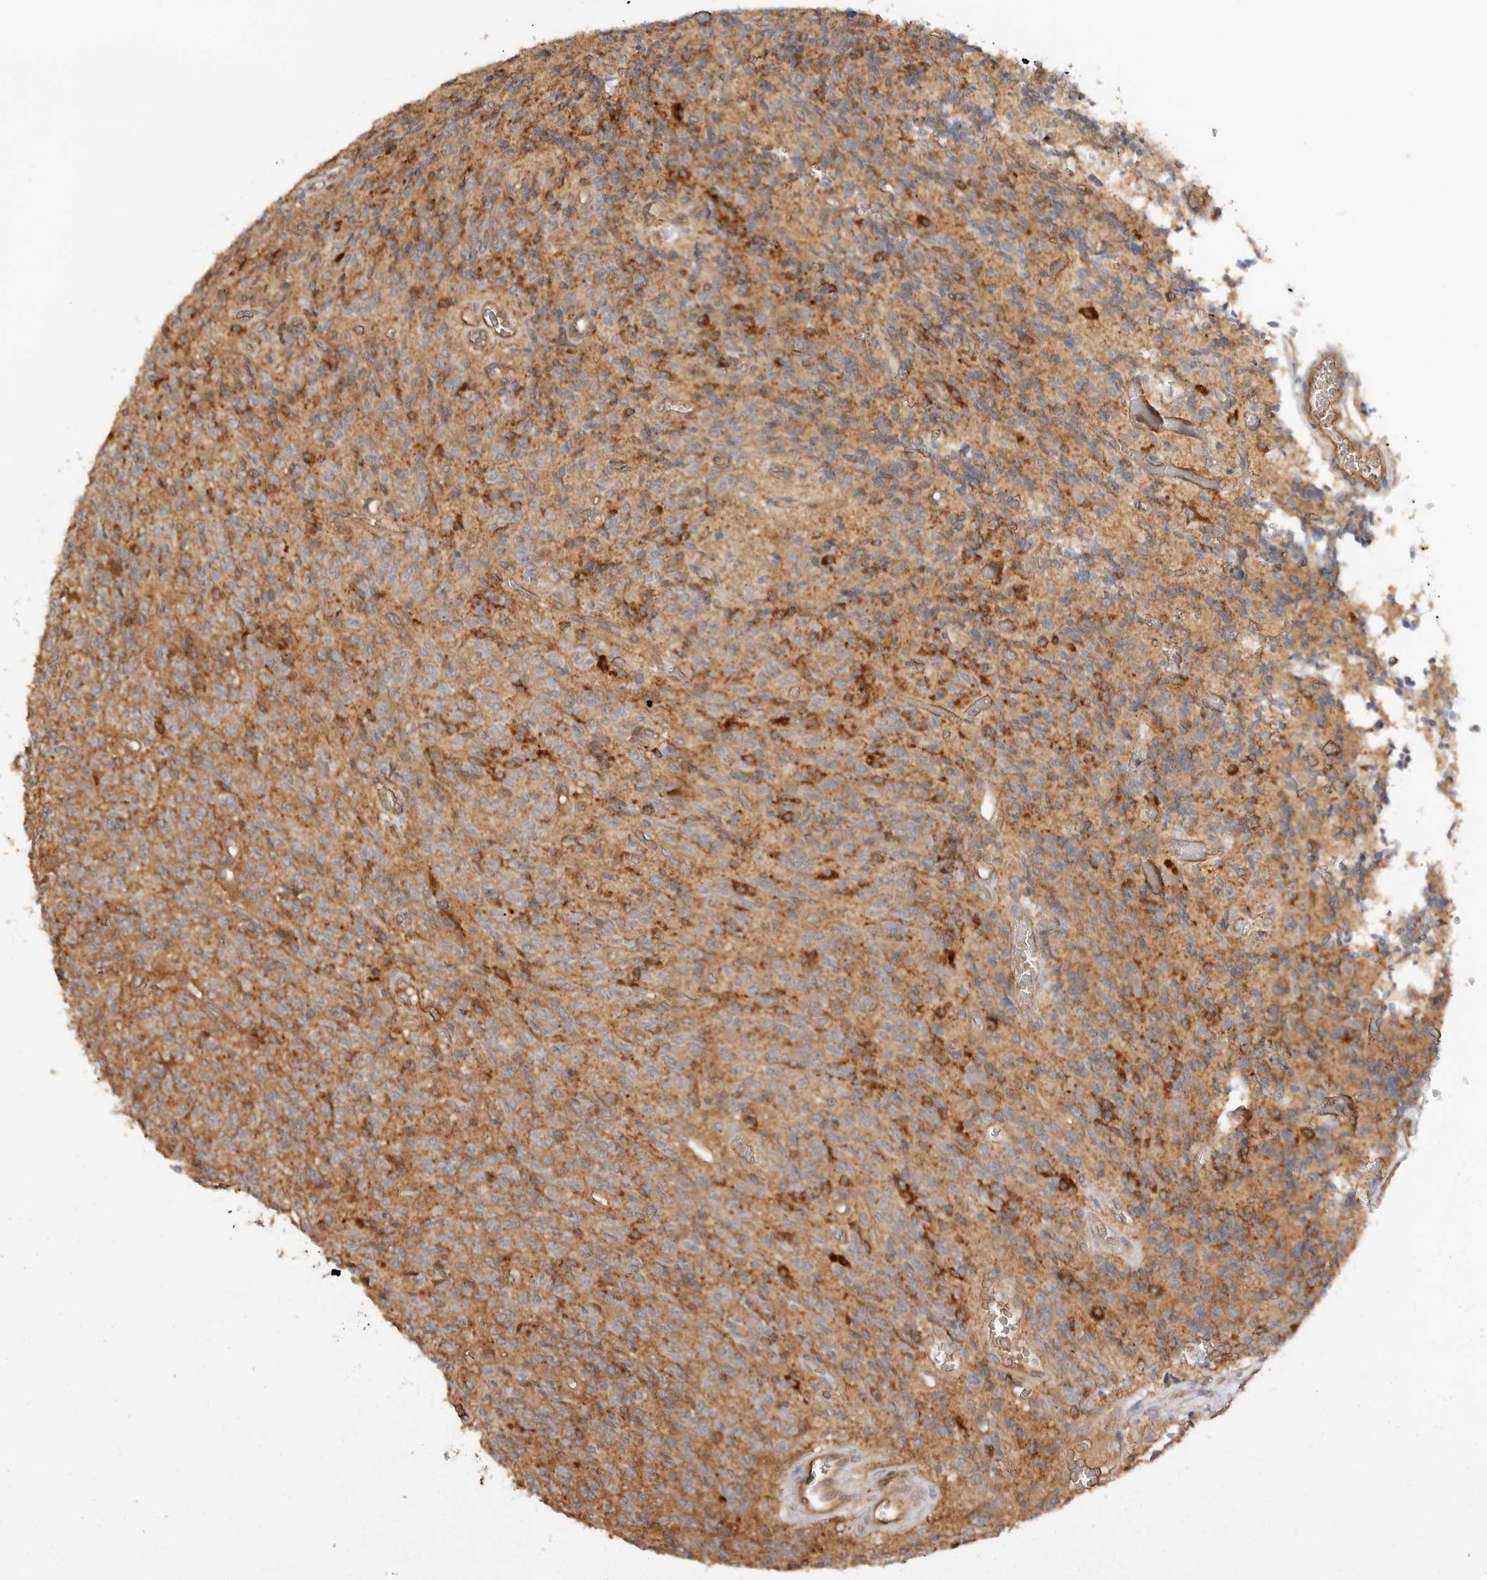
{"staining": {"intensity": "moderate", "quantity": ">75%", "location": "cytoplasmic/membranous"}, "tissue": "glioma", "cell_type": "Tumor cells", "image_type": "cancer", "snomed": [{"axis": "morphology", "description": "Glioma, malignant, High grade"}, {"axis": "topography", "description": "Brain"}], "caption": "High-magnification brightfield microscopy of glioma stained with DAB (brown) and counterstained with hematoxylin (blue). tumor cells exhibit moderate cytoplasmic/membranous positivity is seen in approximately>75% of cells.", "gene": "CLDN12", "patient": {"sex": "male", "age": 34}}